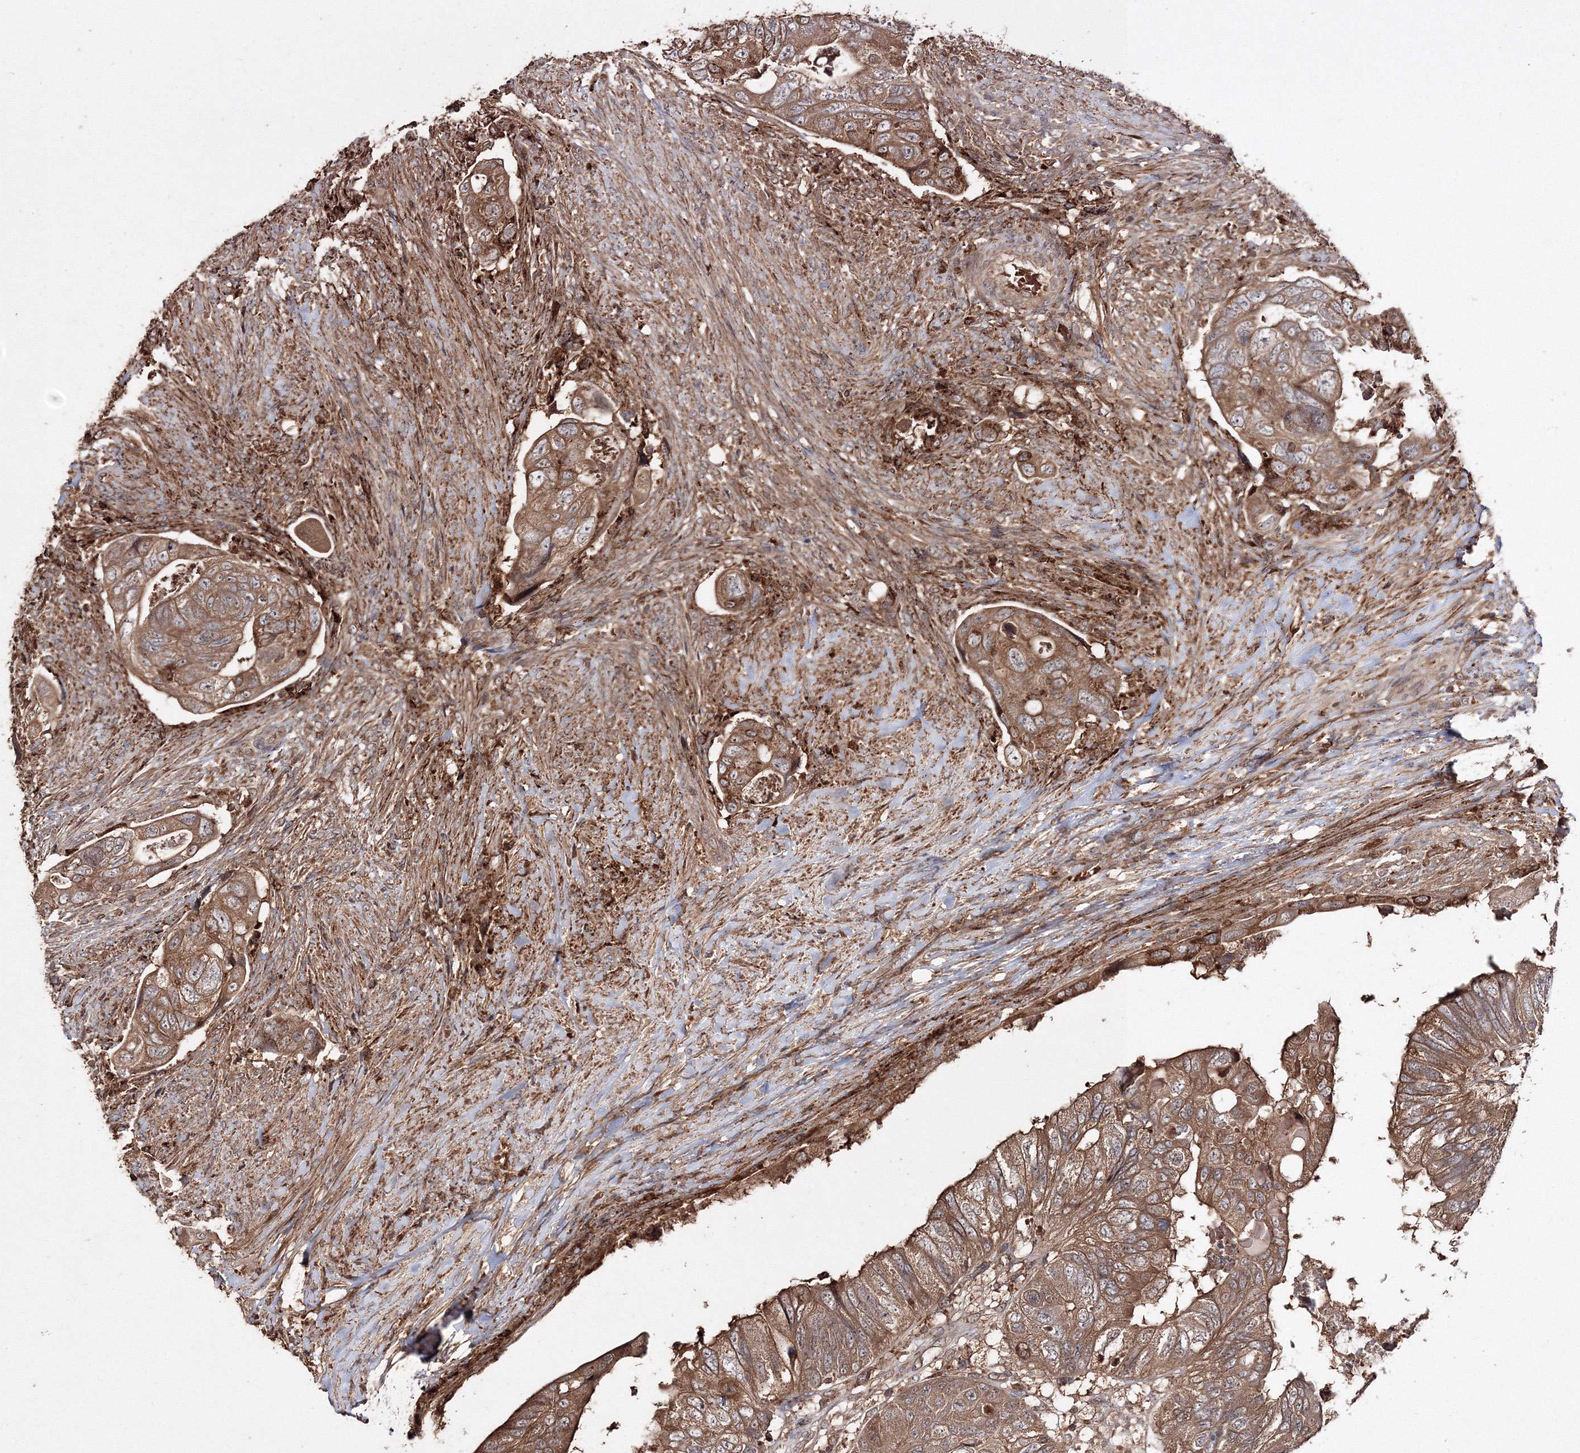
{"staining": {"intensity": "moderate", "quantity": ">75%", "location": "cytoplasmic/membranous"}, "tissue": "colorectal cancer", "cell_type": "Tumor cells", "image_type": "cancer", "snomed": [{"axis": "morphology", "description": "Adenocarcinoma, NOS"}, {"axis": "topography", "description": "Rectum"}], "caption": "Immunohistochemistry (IHC) of human adenocarcinoma (colorectal) exhibits medium levels of moderate cytoplasmic/membranous expression in approximately >75% of tumor cells.", "gene": "DDO", "patient": {"sex": "male", "age": 63}}